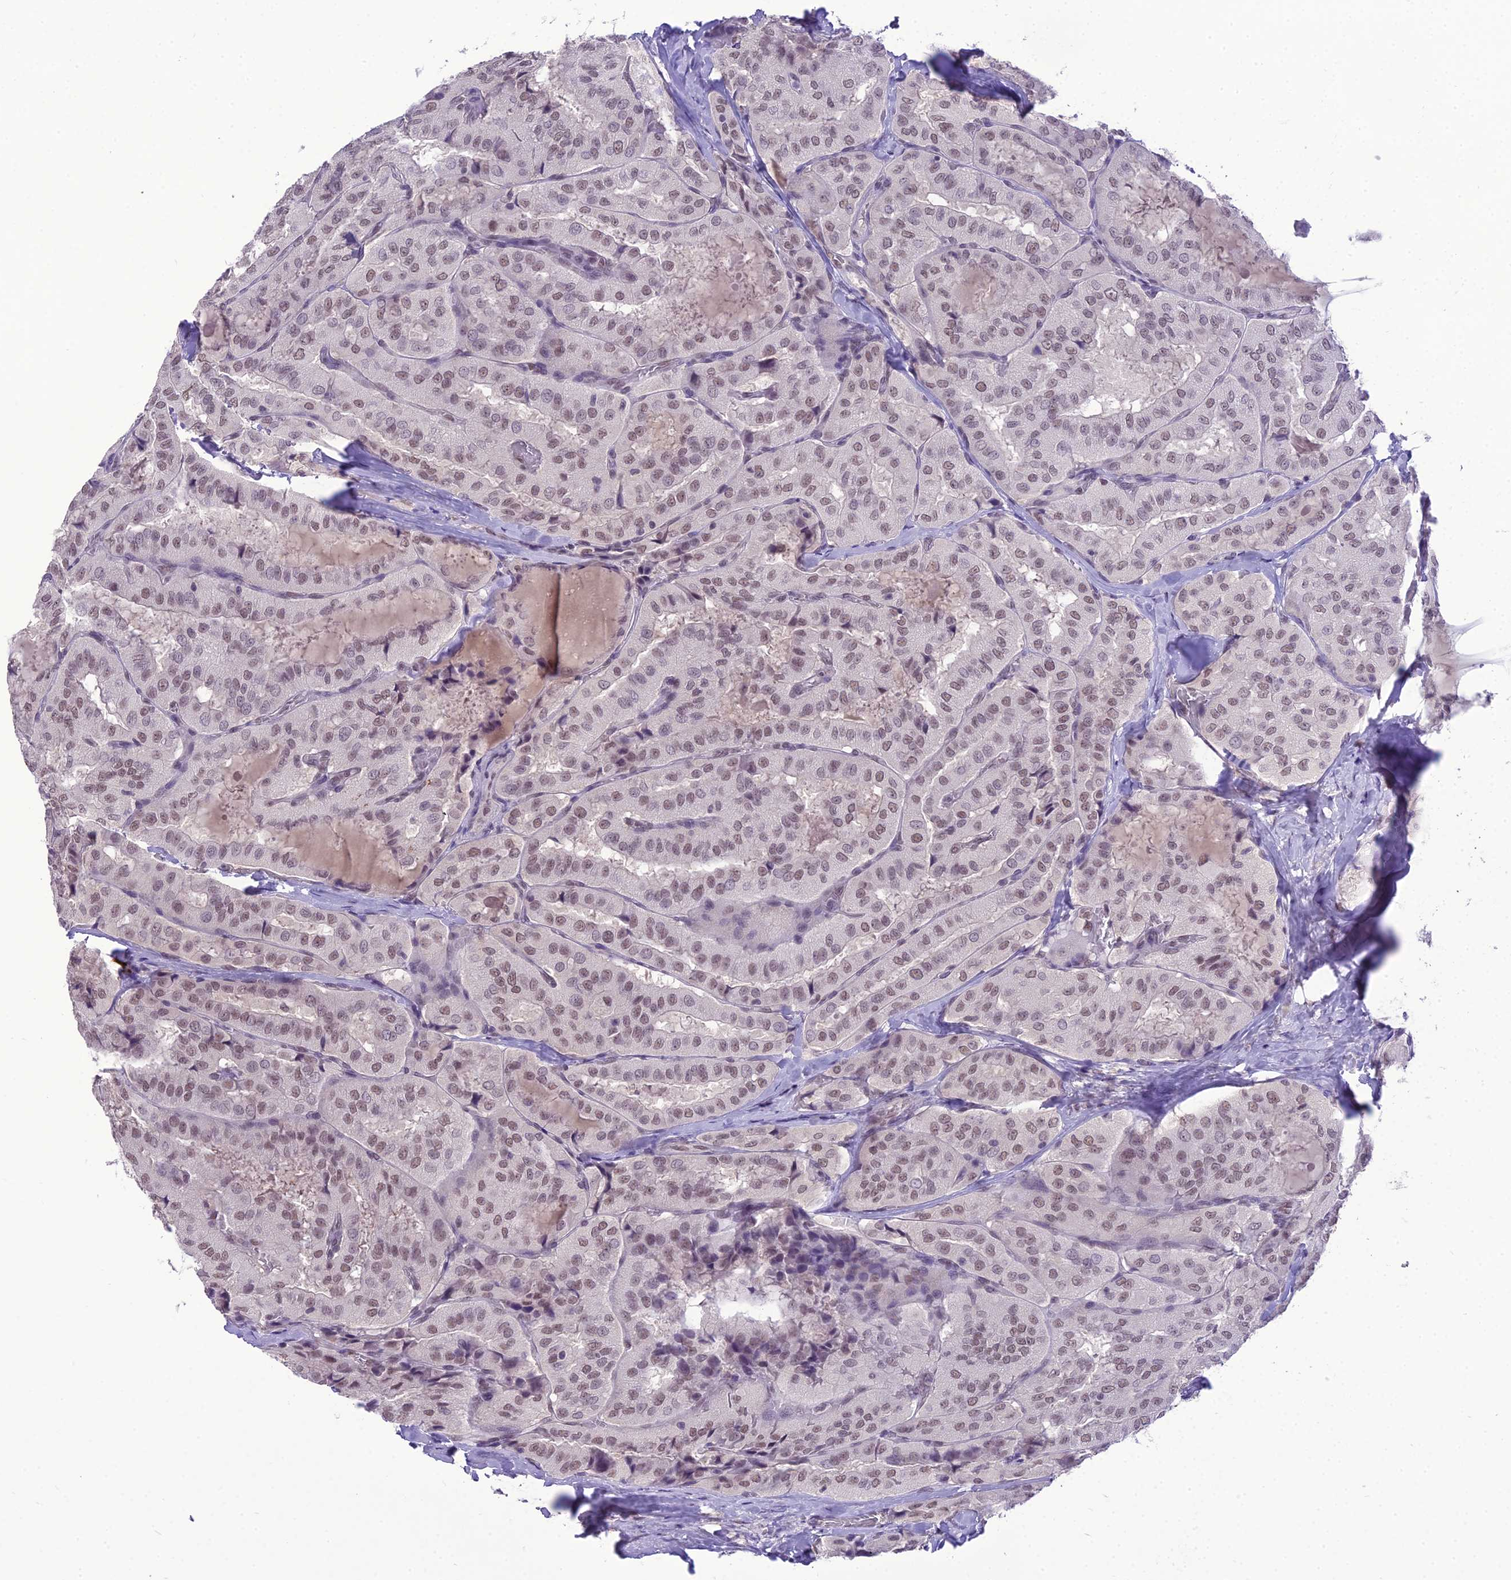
{"staining": {"intensity": "moderate", "quantity": ">75%", "location": "nuclear"}, "tissue": "thyroid cancer", "cell_type": "Tumor cells", "image_type": "cancer", "snomed": [{"axis": "morphology", "description": "Normal tissue, NOS"}, {"axis": "morphology", "description": "Papillary adenocarcinoma, NOS"}, {"axis": "topography", "description": "Thyroid gland"}], "caption": "Protein analysis of thyroid cancer tissue displays moderate nuclear positivity in about >75% of tumor cells.", "gene": "SH3RF3", "patient": {"sex": "female", "age": 59}}